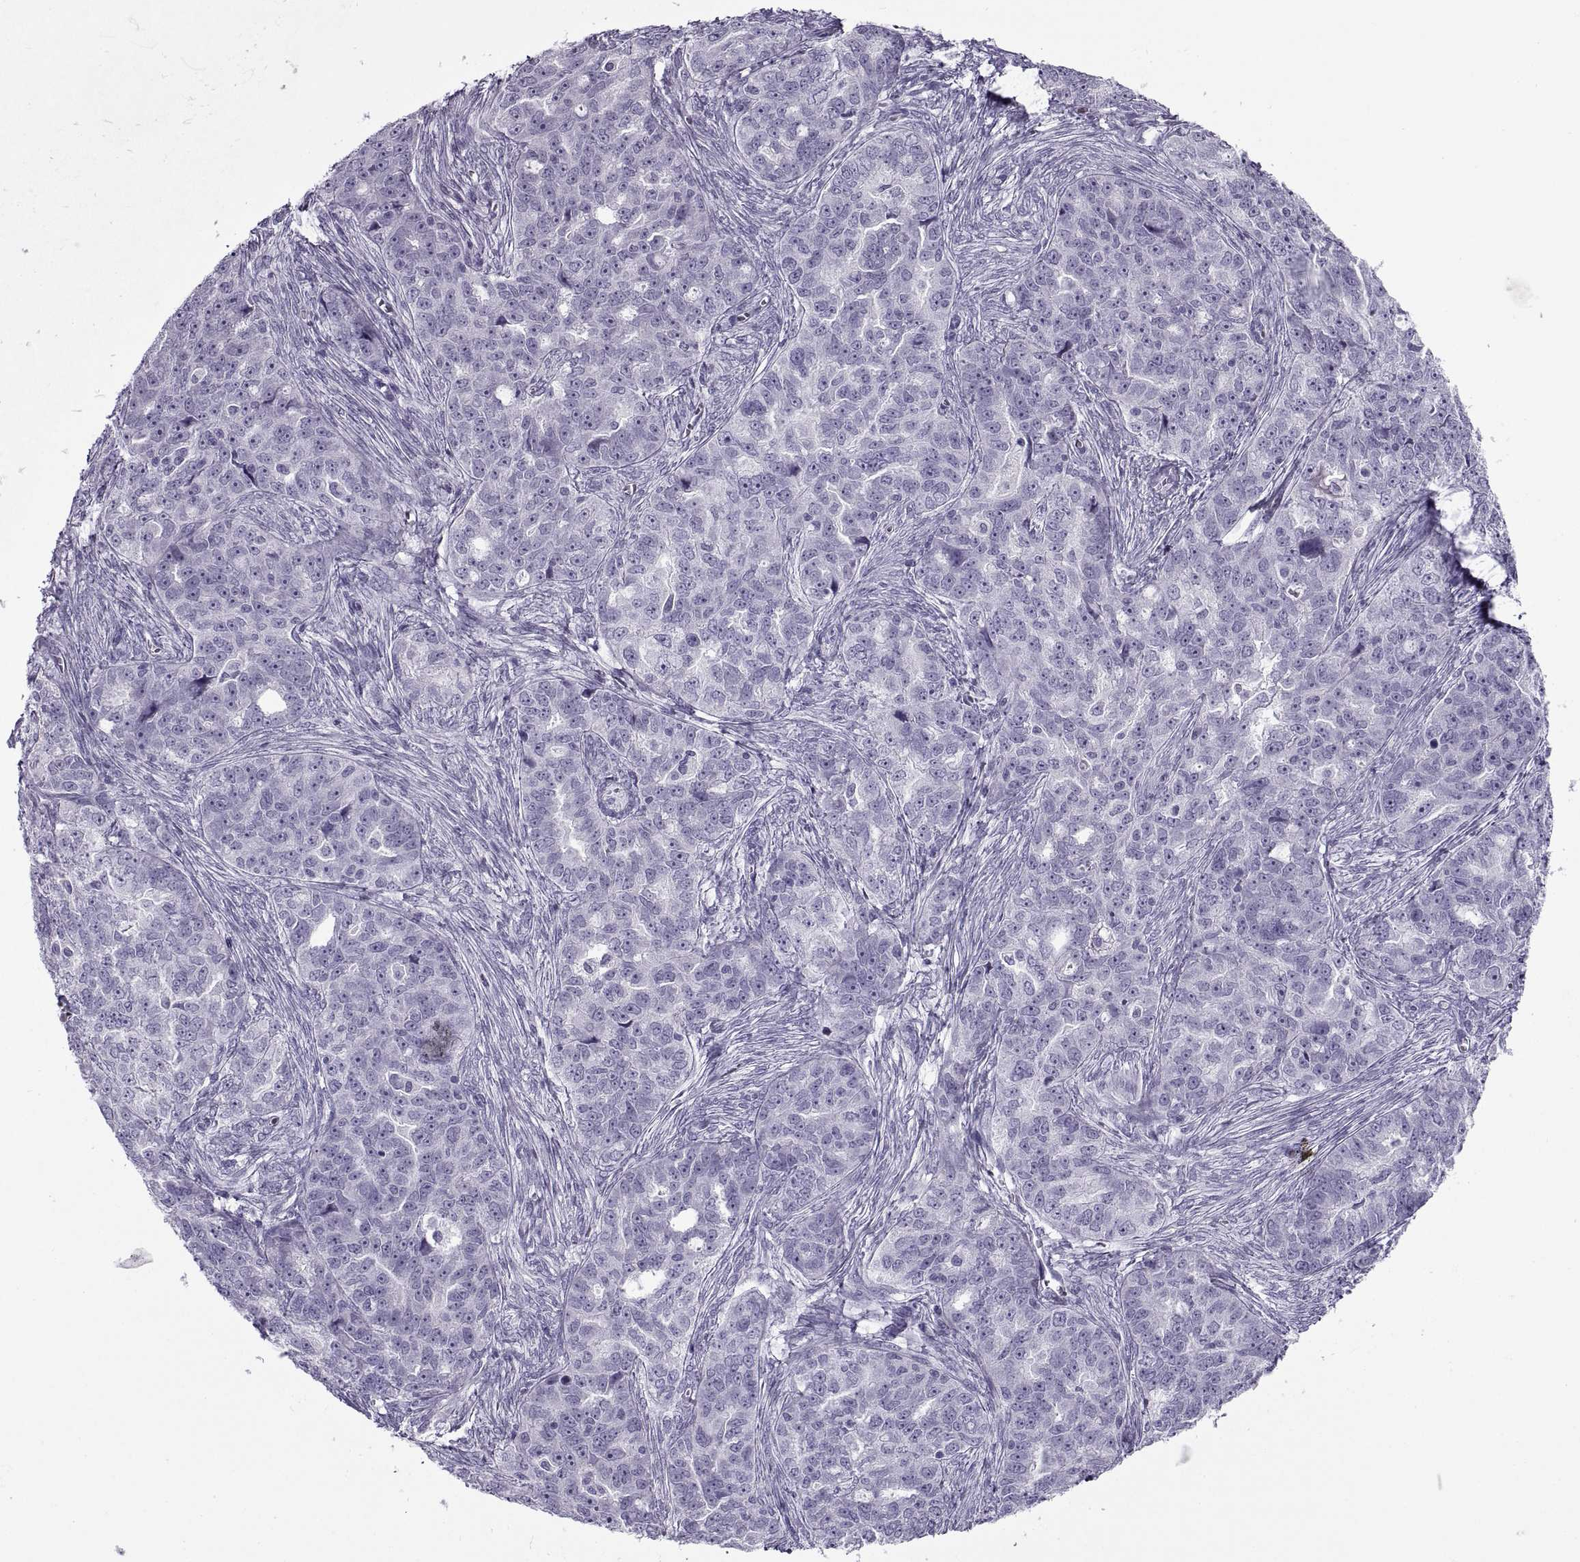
{"staining": {"intensity": "negative", "quantity": "none", "location": "none"}, "tissue": "ovarian cancer", "cell_type": "Tumor cells", "image_type": "cancer", "snomed": [{"axis": "morphology", "description": "Cystadenocarcinoma, serous, NOS"}, {"axis": "topography", "description": "Ovary"}], "caption": "A high-resolution photomicrograph shows immunohistochemistry staining of ovarian serous cystadenocarcinoma, which demonstrates no significant positivity in tumor cells.", "gene": "RLBP1", "patient": {"sex": "female", "age": 51}}